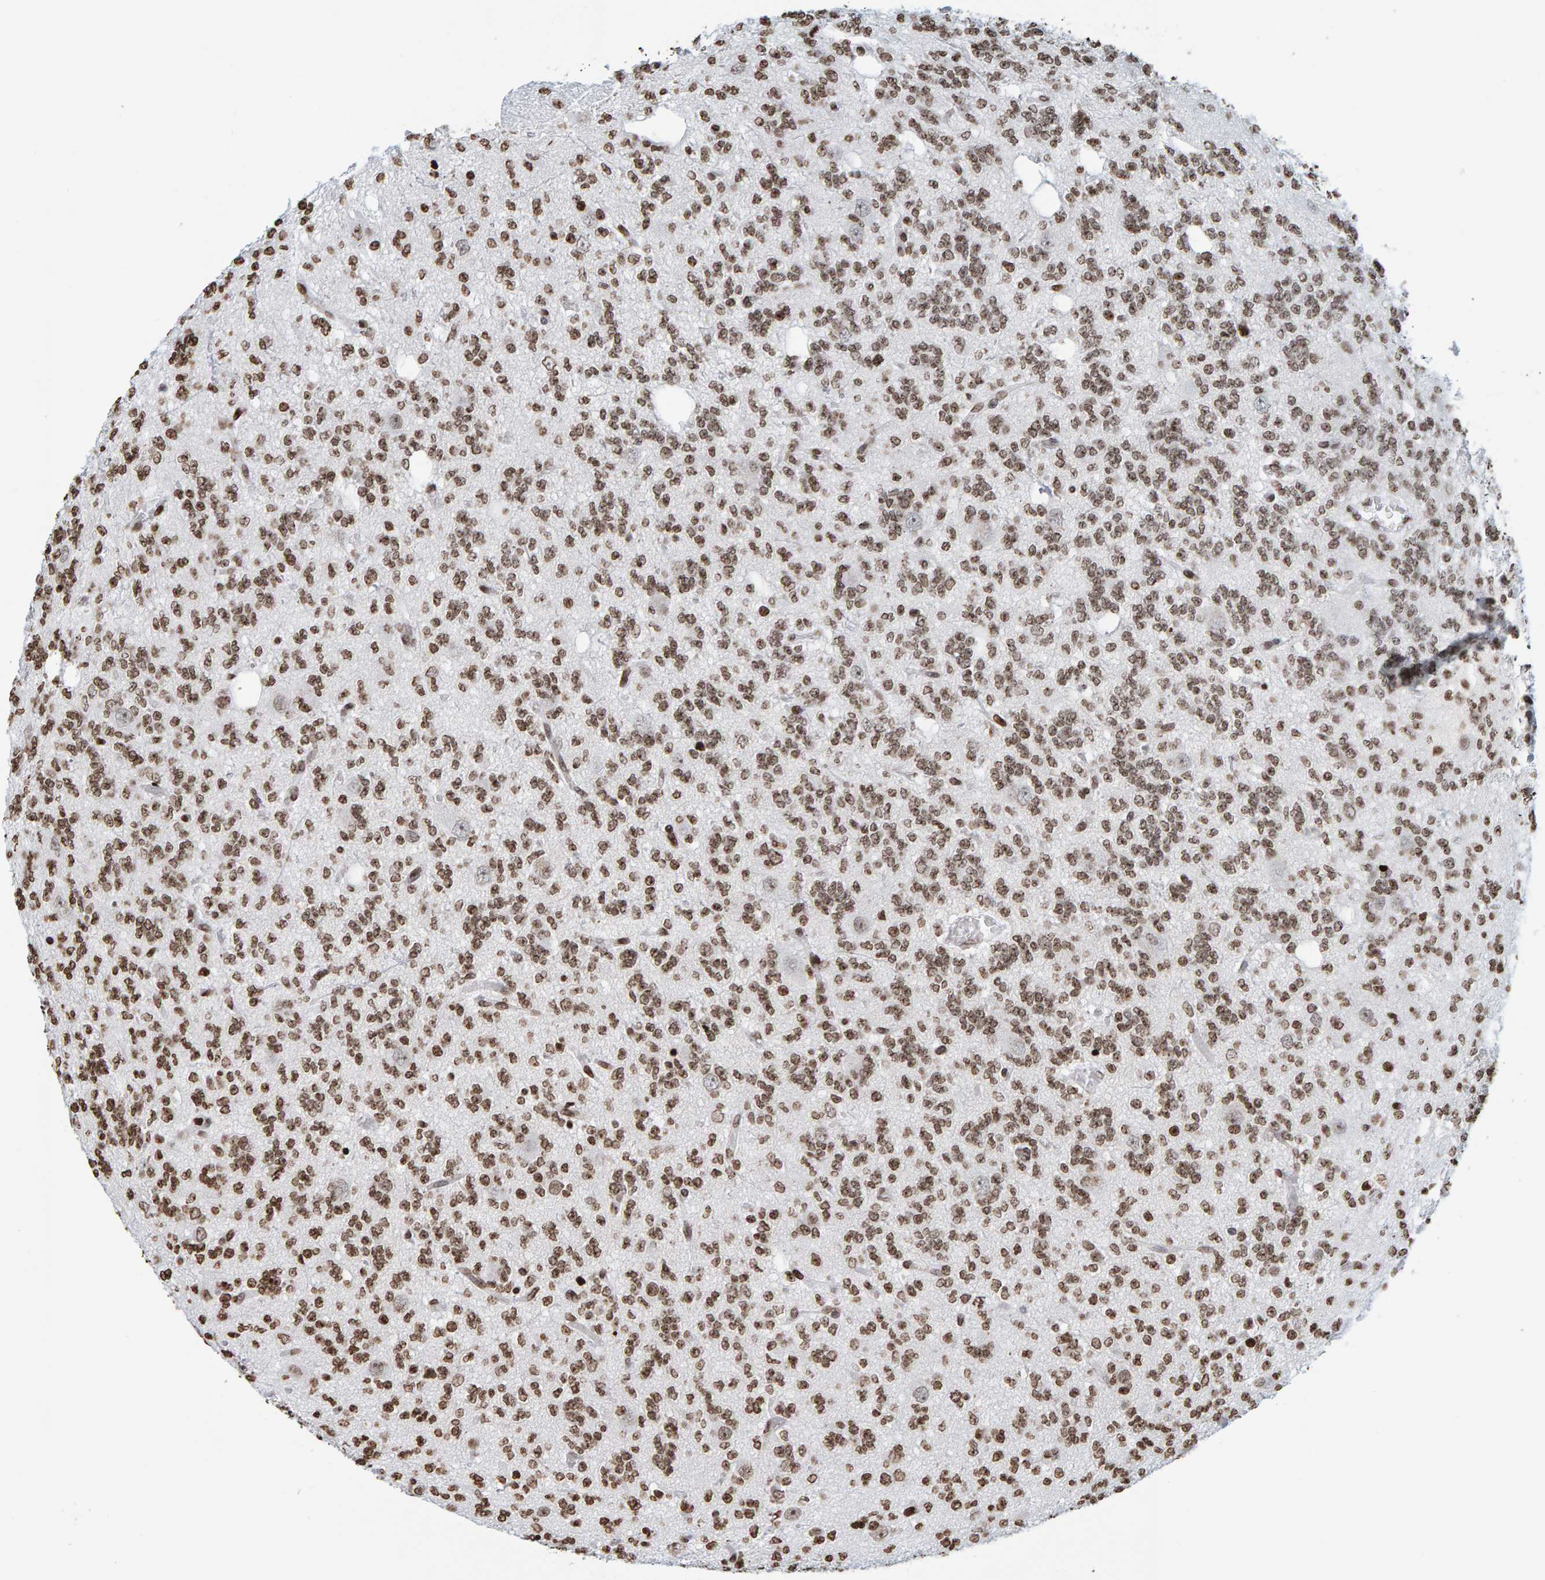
{"staining": {"intensity": "moderate", "quantity": ">75%", "location": "nuclear"}, "tissue": "glioma", "cell_type": "Tumor cells", "image_type": "cancer", "snomed": [{"axis": "morphology", "description": "Glioma, malignant, Low grade"}, {"axis": "topography", "description": "Brain"}], "caption": "Tumor cells reveal moderate nuclear staining in approximately >75% of cells in low-grade glioma (malignant).", "gene": "BRF2", "patient": {"sex": "male", "age": 38}}